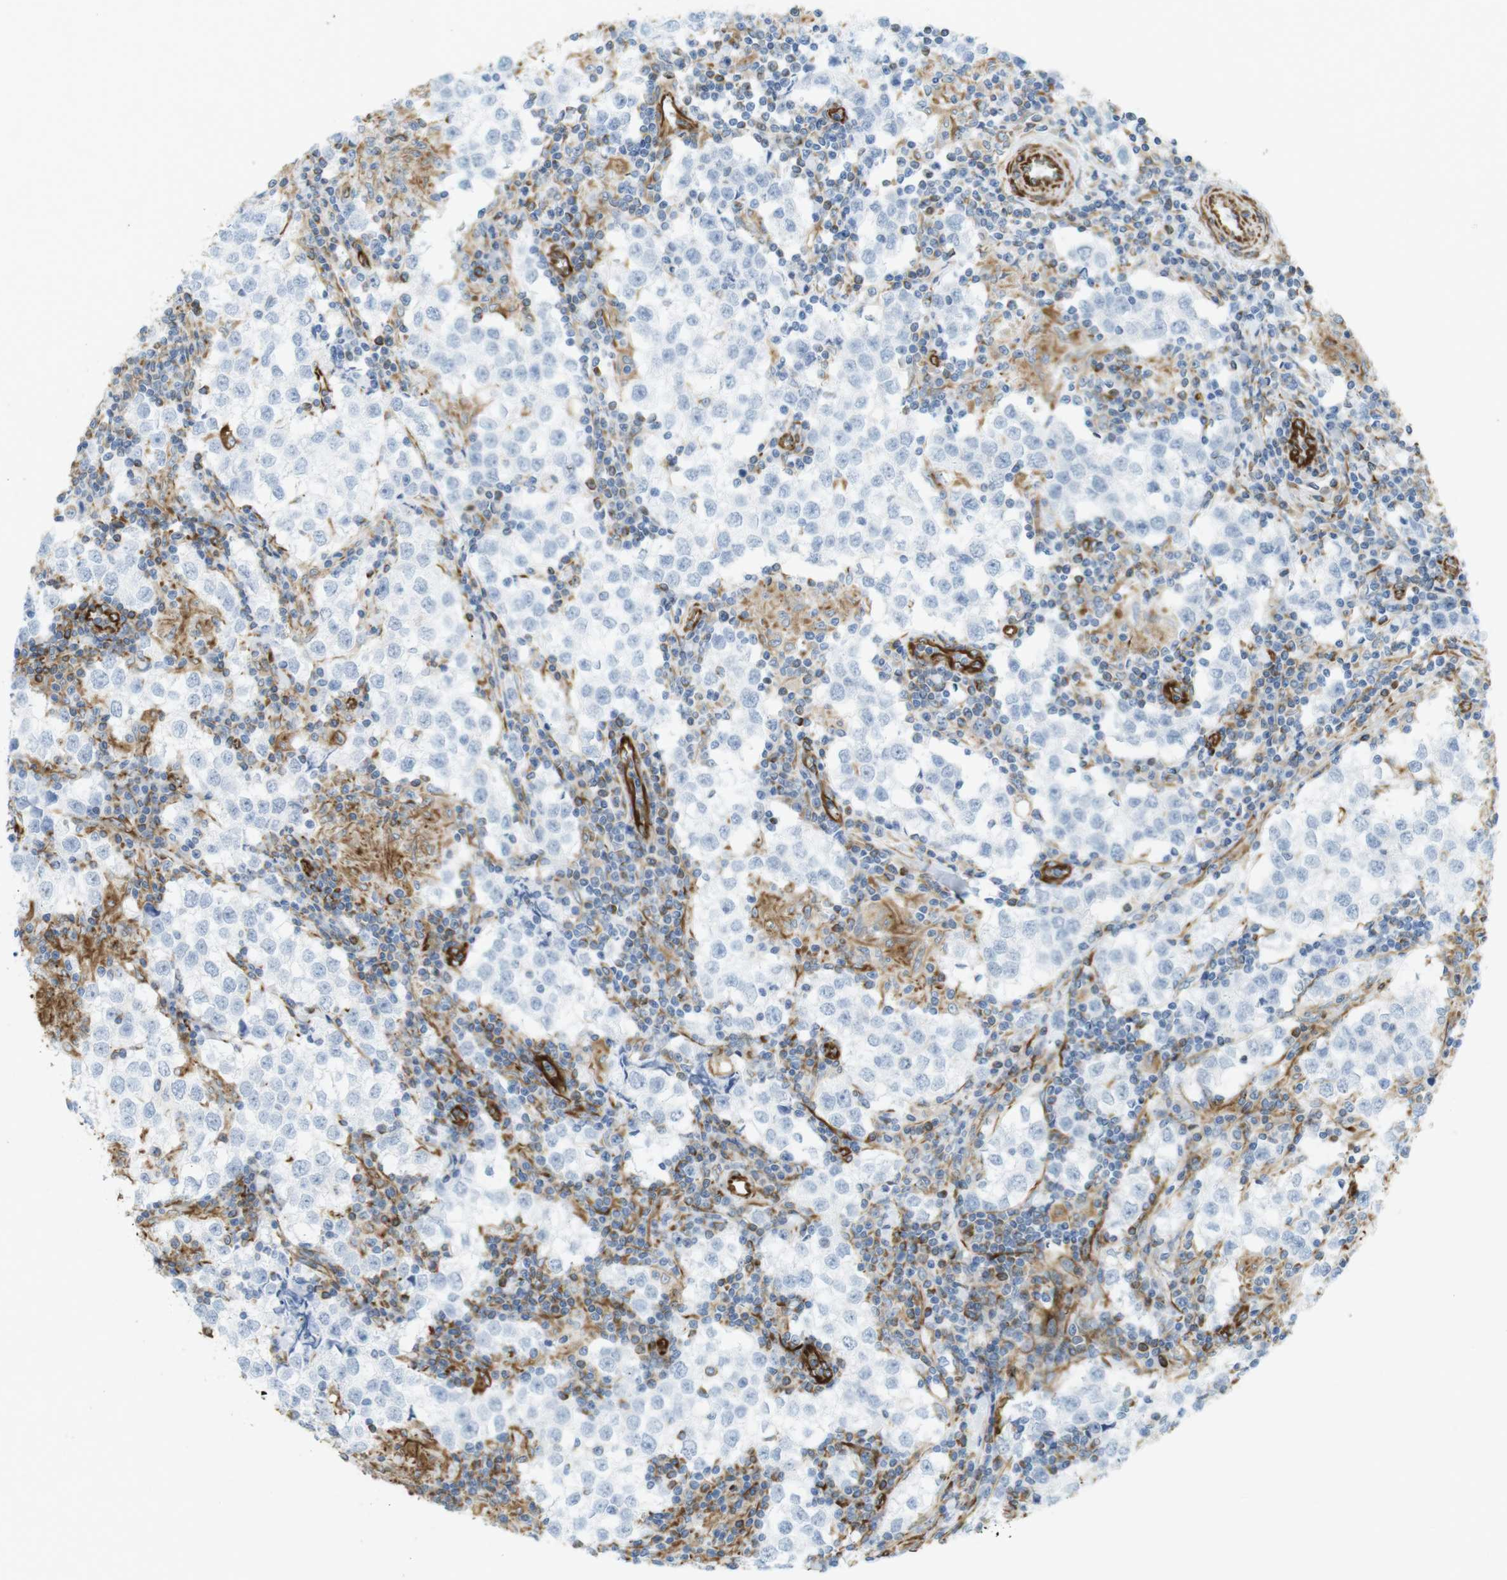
{"staining": {"intensity": "negative", "quantity": "none", "location": "none"}, "tissue": "testis cancer", "cell_type": "Tumor cells", "image_type": "cancer", "snomed": [{"axis": "morphology", "description": "Seminoma, NOS"}, {"axis": "morphology", "description": "Carcinoma, Embryonal, NOS"}, {"axis": "topography", "description": "Testis"}], "caption": "Testis cancer stained for a protein using IHC exhibits no expression tumor cells.", "gene": "MS4A10", "patient": {"sex": "male", "age": 36}}